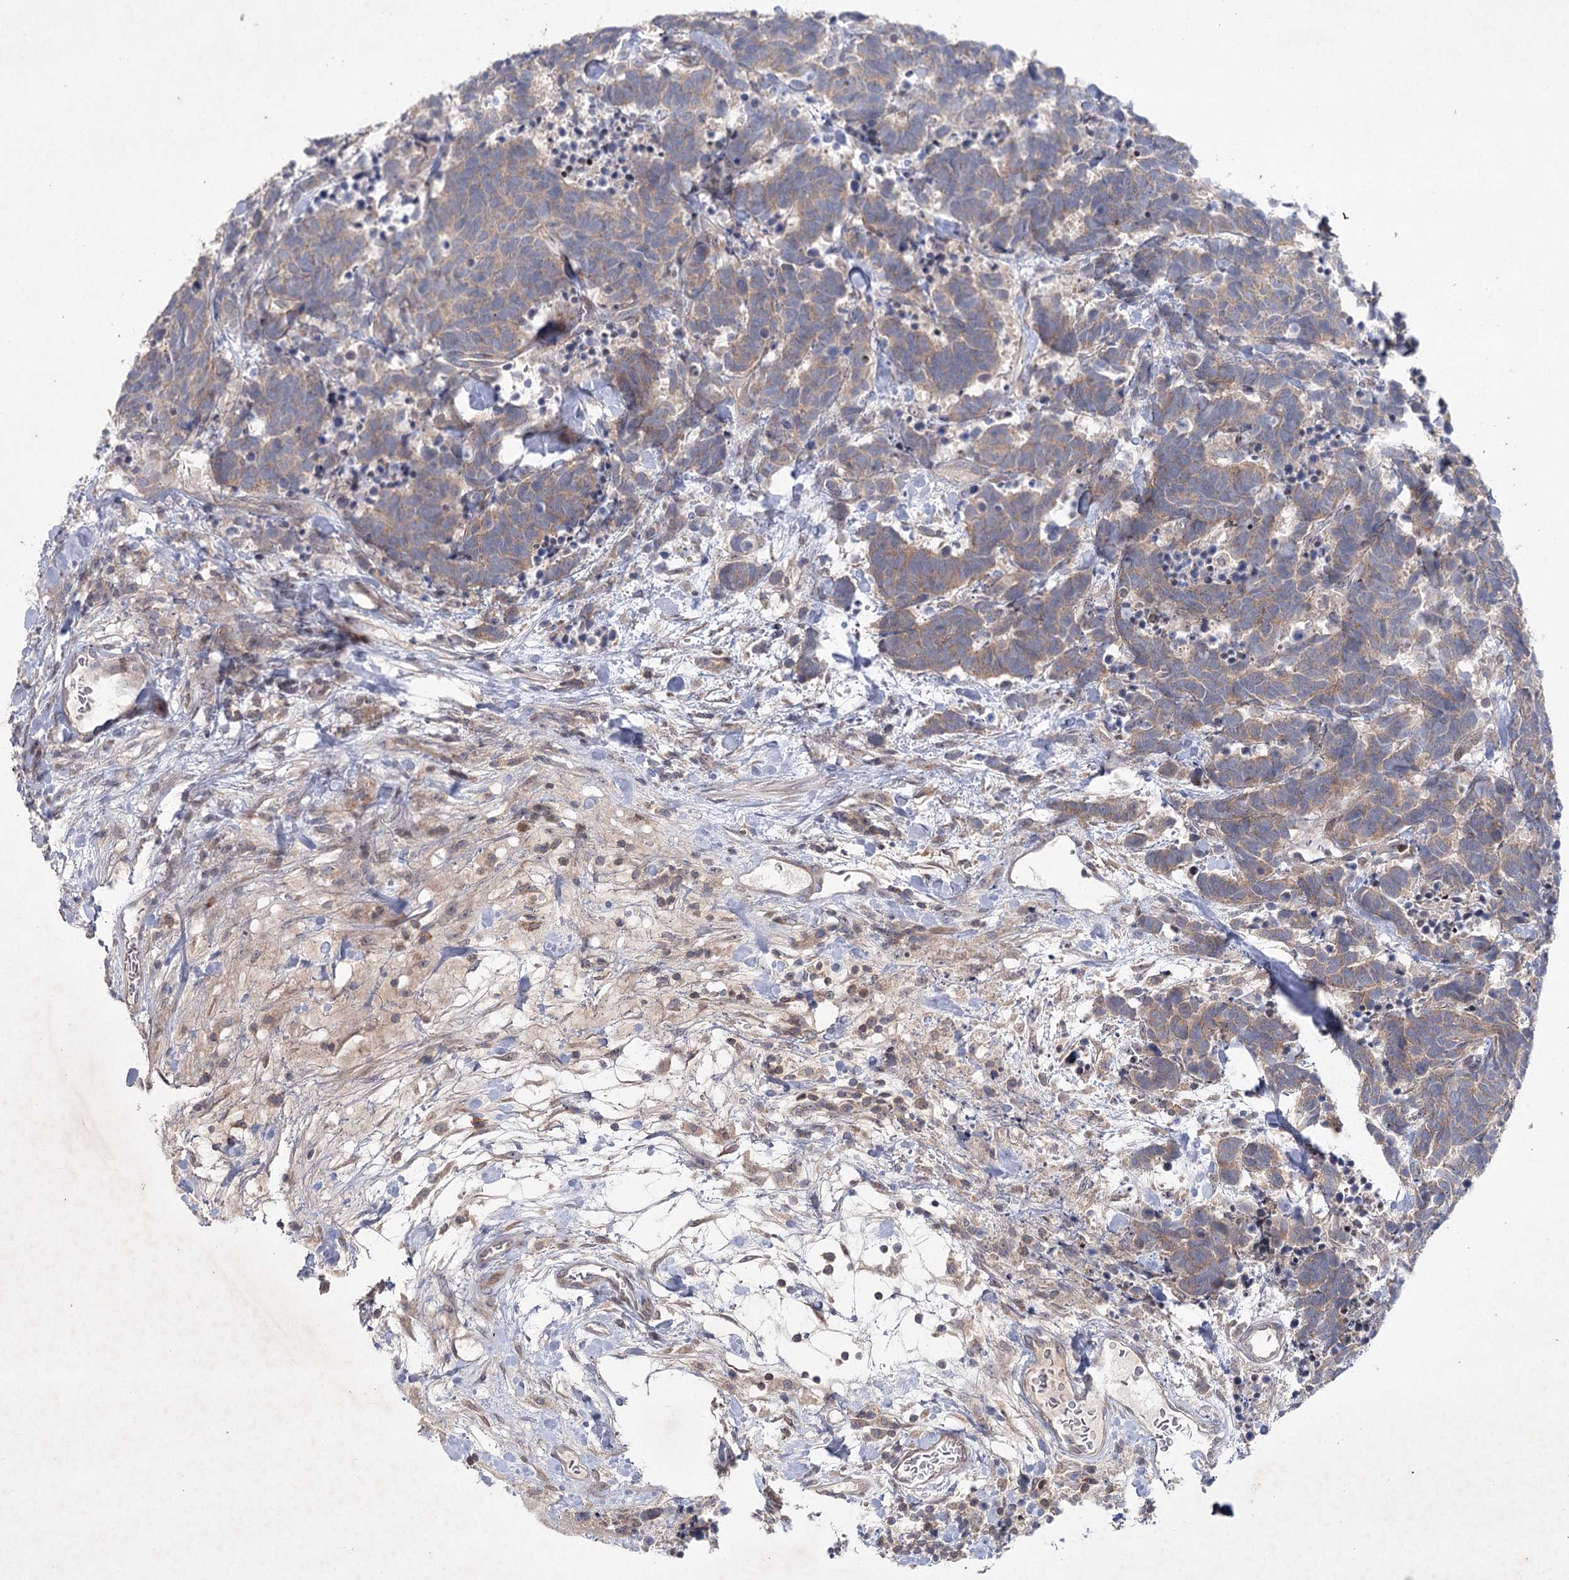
{"staining": {"intensity": "weak", "quantity": ">75%", "location": "cytoplasmic/membranous"}, "tissue": "carcinoid", "cell_type": "Tumor cells", "image_type": "cancer", "snomed": [{"axis": "morphology", "description": "Carcinoma, NOS"}, {"axis": "morphology", "description": "Carcinoid, malignant, NOS"}, {"axis": "topography", "description": "Urinary bladder"}], "caption": "Immunohistochemistry micrograph of neoplastic tissue: human carcinoma stained using immunohistochemistry (IHC) exhibits low levels of weak protein expression localized specifically in the cytoplasmic/membranous of tumor cells, appearing as a cytoplasmic/membranous brown color.", "gene": "MAP3K13", "patient": {"sex": "male", "age": 57}}